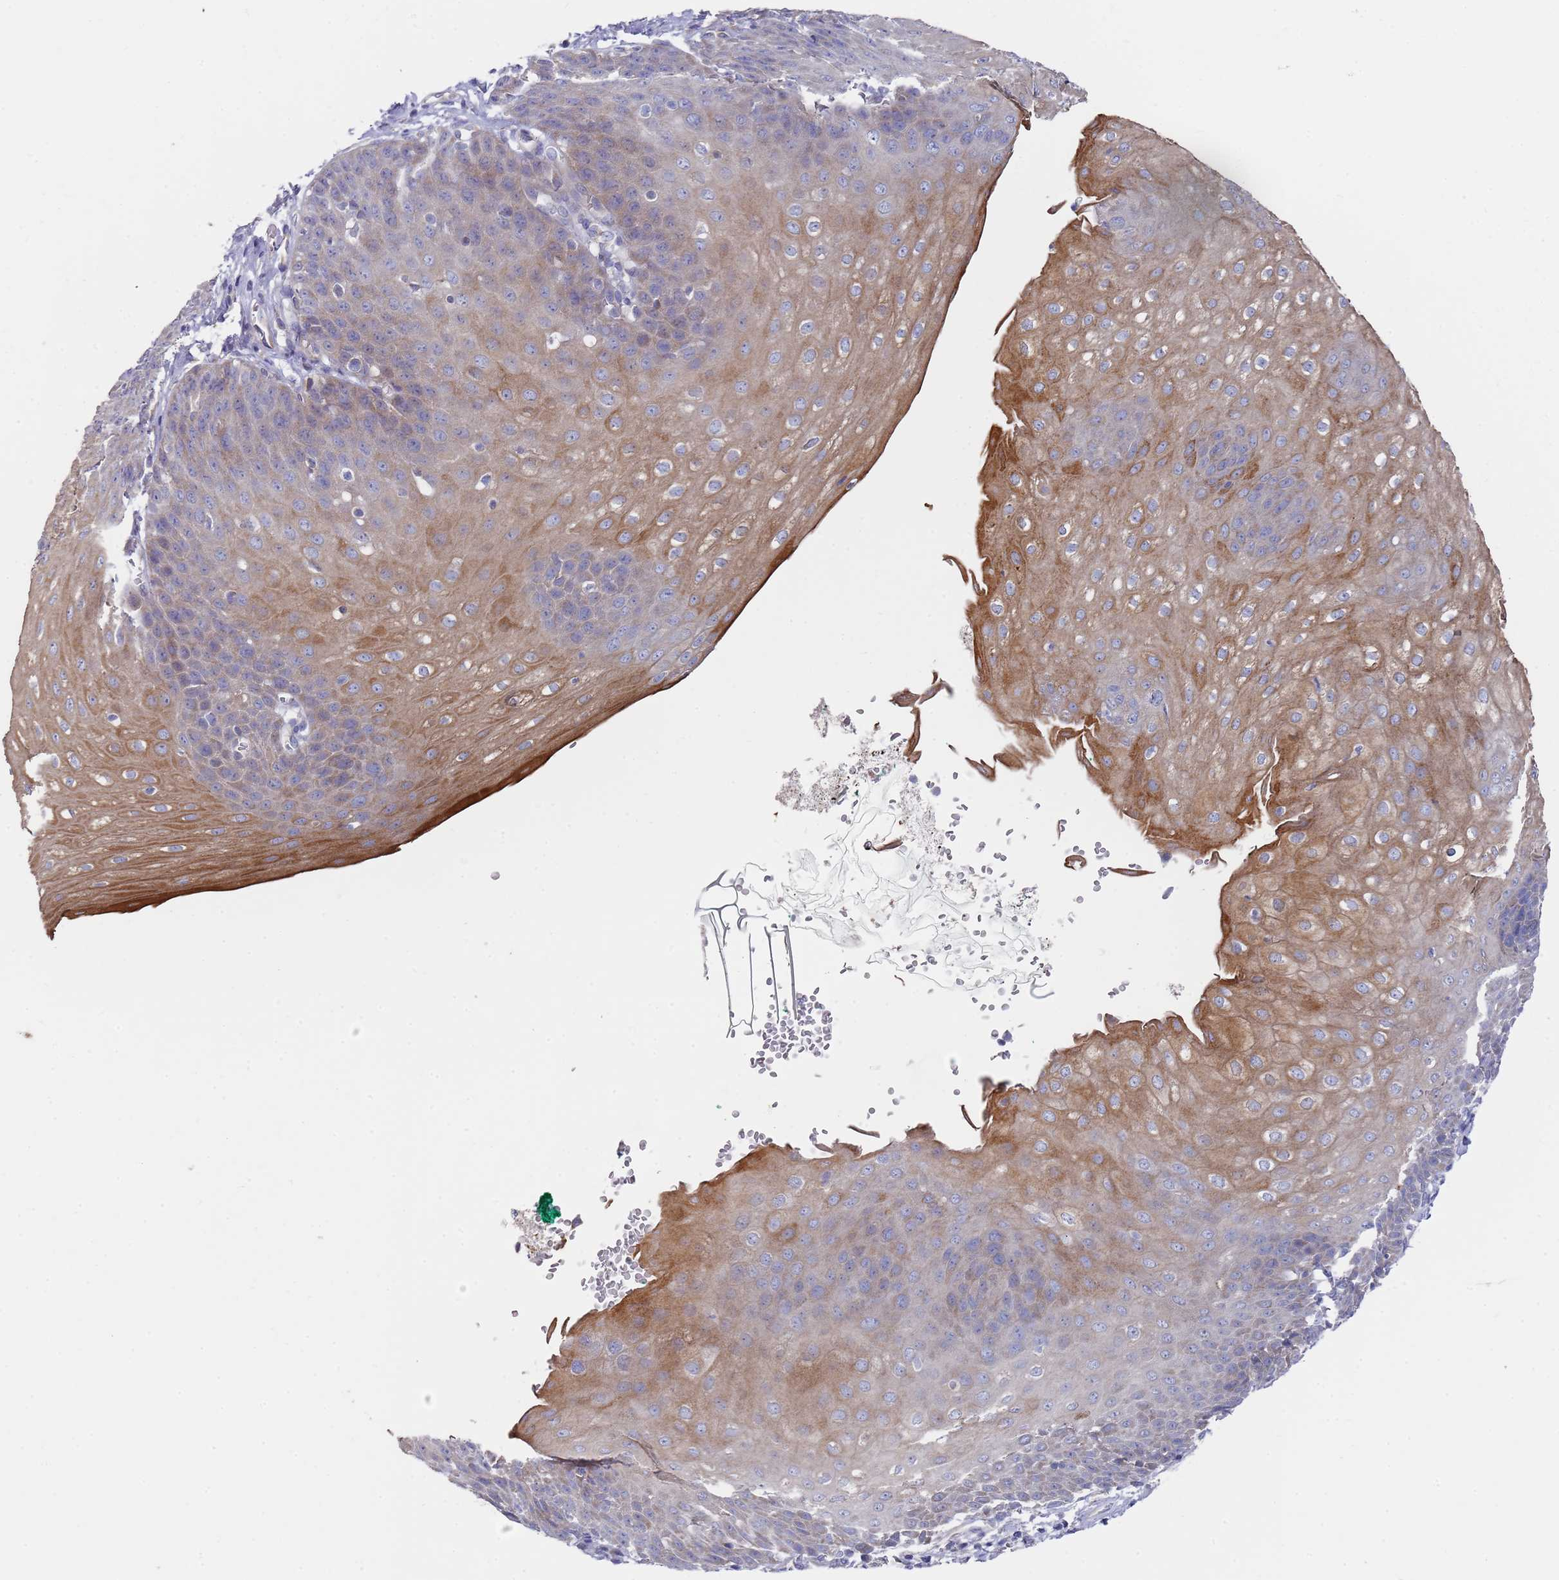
{"staining": {"intensity": "moderate", "quantity": "25%-75%", "location": "cytoplasmic/membranous"}, "tissue": "esophagus", "cell_type": "Squamous epithelial cells", "image_type": "normal", "snomed": [{"axis": "morphology", "description": "Normal tissue, NOS"}, {"axis": "topography", "description": "Esophagus"}], "caption": "Immunohistochemistry (IHC) histopathology image of benign esophagus: human esophagus stained using IHC displays medium levels of moderate protein expression localized specifically in the cytoplasmic/membranous of squamous epithelial cells, appearing as a cytoplasmic/membranous brown color.", "gene": "SCAPER", "patient": {"sex": "male", "age": 71}}